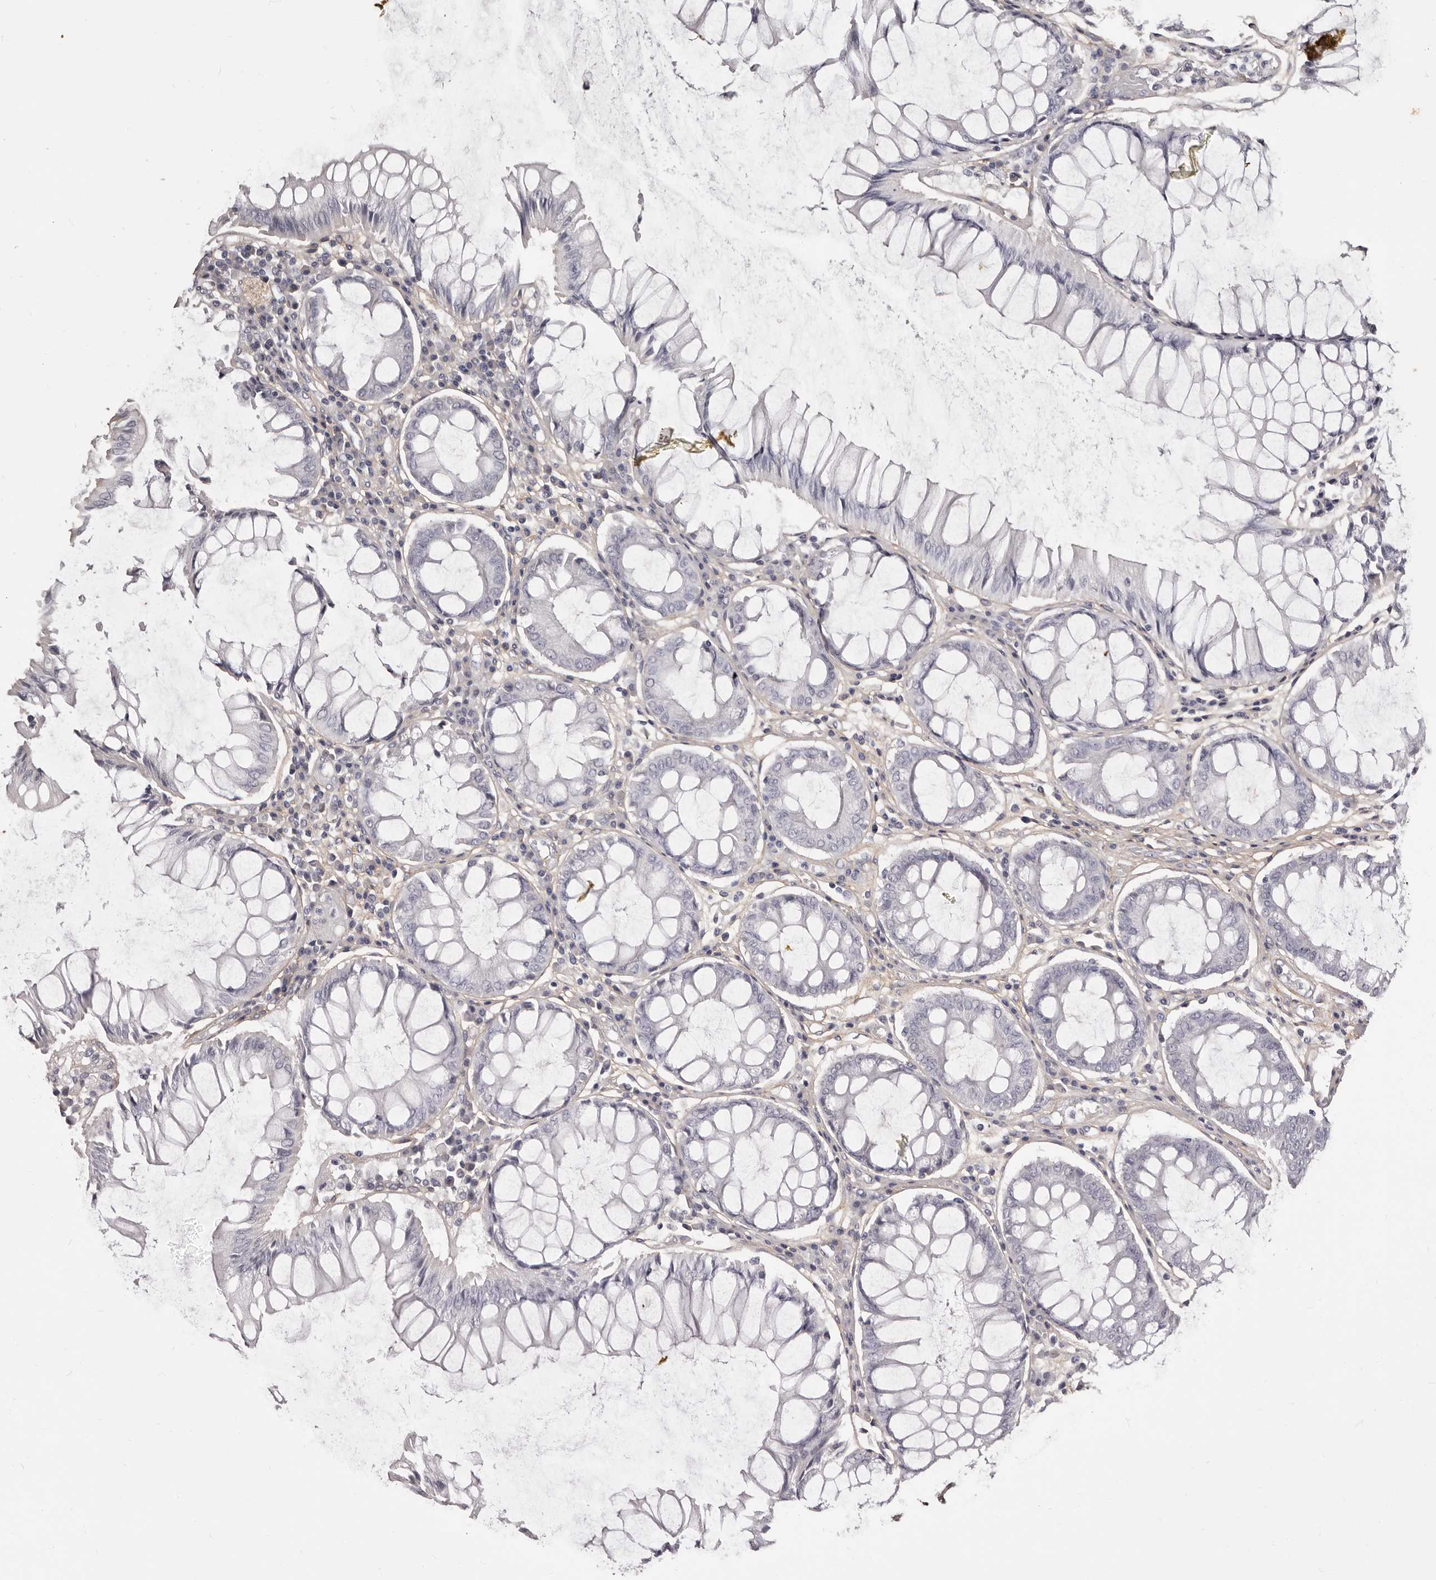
{"staining": {"intensity": "negative", "quantity": "none", "location": "none"}, "tissue": "colorectal cancer", "cell_type": "Tumor cells", "image_type": "cancer", "snomed": [{"axis": "morphology", "description": "Adenocarcinoma, NOS"}, {"axis": "topography", "description": "Rectum"}], "caption": "Tumor cells are negative for protein expression in human colorectal cancer (adenocarcinoma).", "gene": "COL6A1", "patient": {"sex": "male", "age": 84}}